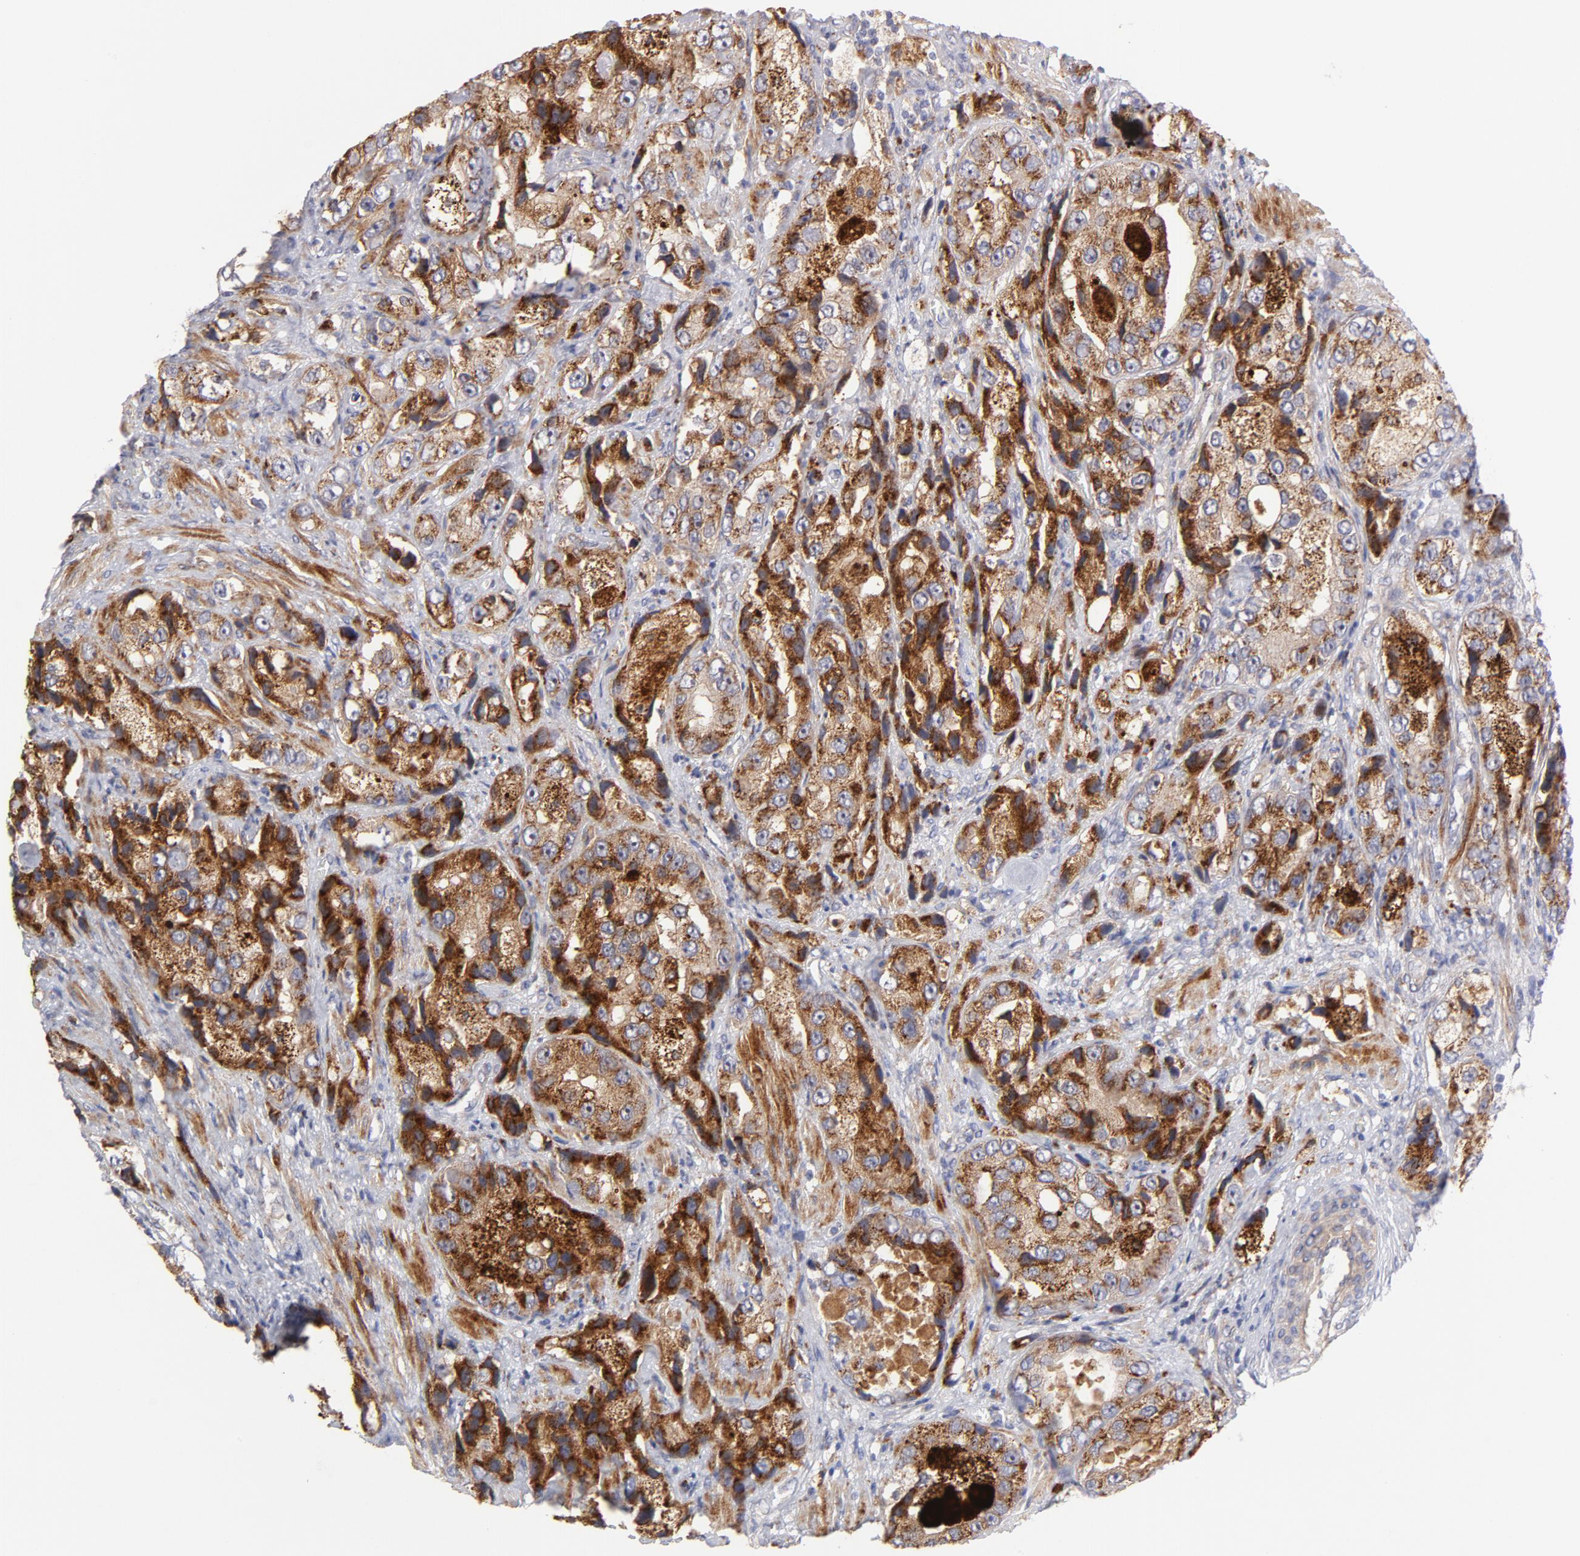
{"staining": {"intensity": "moderate", "quantity": ">75%", "location": "cytoplasmic/membranous"}, "tissue": "prostate cancer", "cell_type": "Tumor cells", "image_type": "cancer", "snomed": [{"axis": "morphology", "description": "Adenocarcinoma, High grade"}, {"axis": "topography", "description": "Prostate"}], "caption": "An image of human prostate adenocarcinoma (high-grade) stained for a protein reveals moderate cytoplasmic/membranous brown staining in tumor cells. (DAB (3,3'-diaminobenzidine) IHC with brightfield microscopy, high magnification).", "gene": "RAPGEF3", "patient": {"sex": "male", "age": 63}}